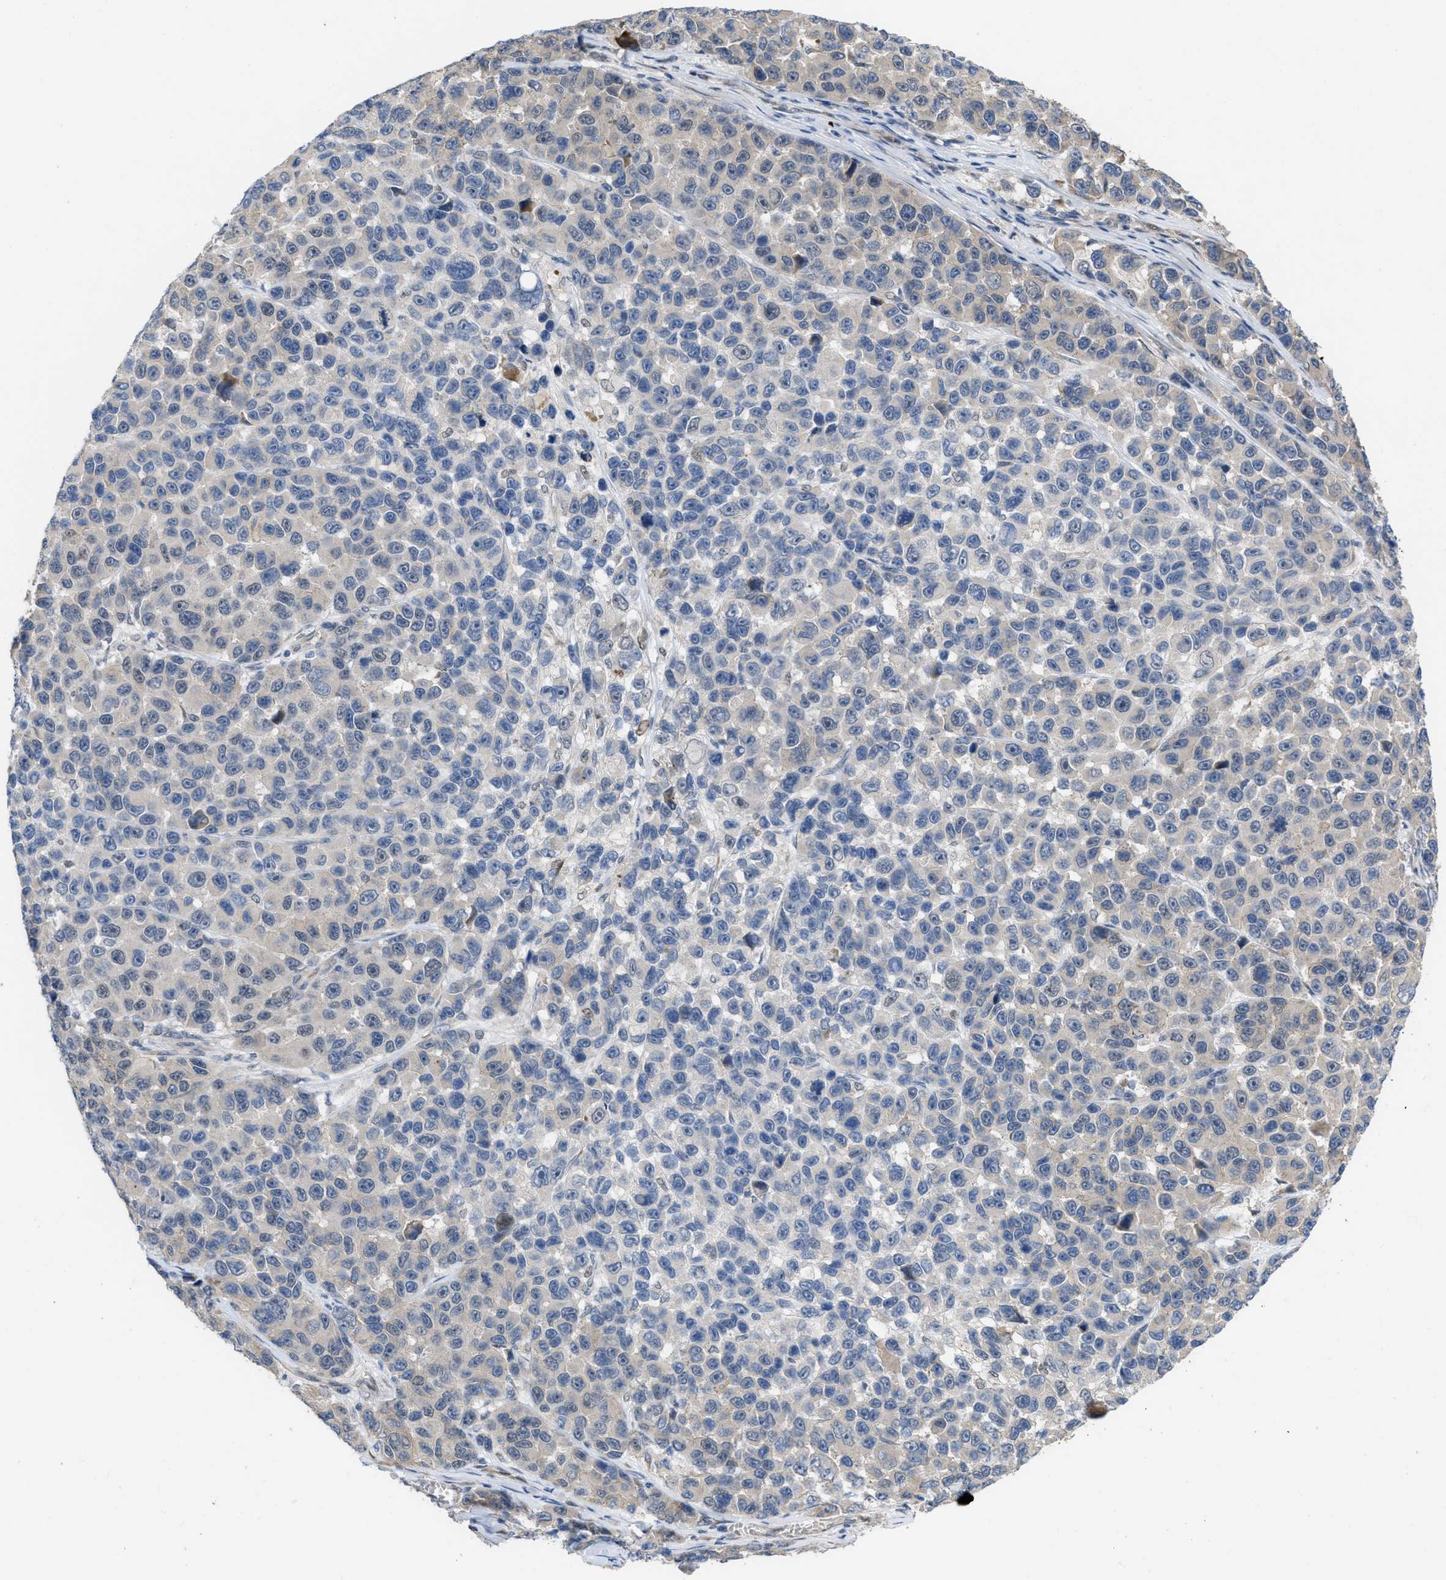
{"staining": {"intensity": "weak", "quantity": "<25%", "location": "cytoplasmic/membranous"}, "tissue": "melanoma", "cell_type": "Tumor cells", "image_type": "cancer", "snomed": [{"axis": "morphology", "description": "Malignant melanoma, NOS"}, {"axis": "topography", "description": "Skin"}], "caption": "Protein analysis of malignant melanoma displays no significant expression in tumor cells.", "gene": "CDPF1", "patient": {"sex": "male", "age": 53}}